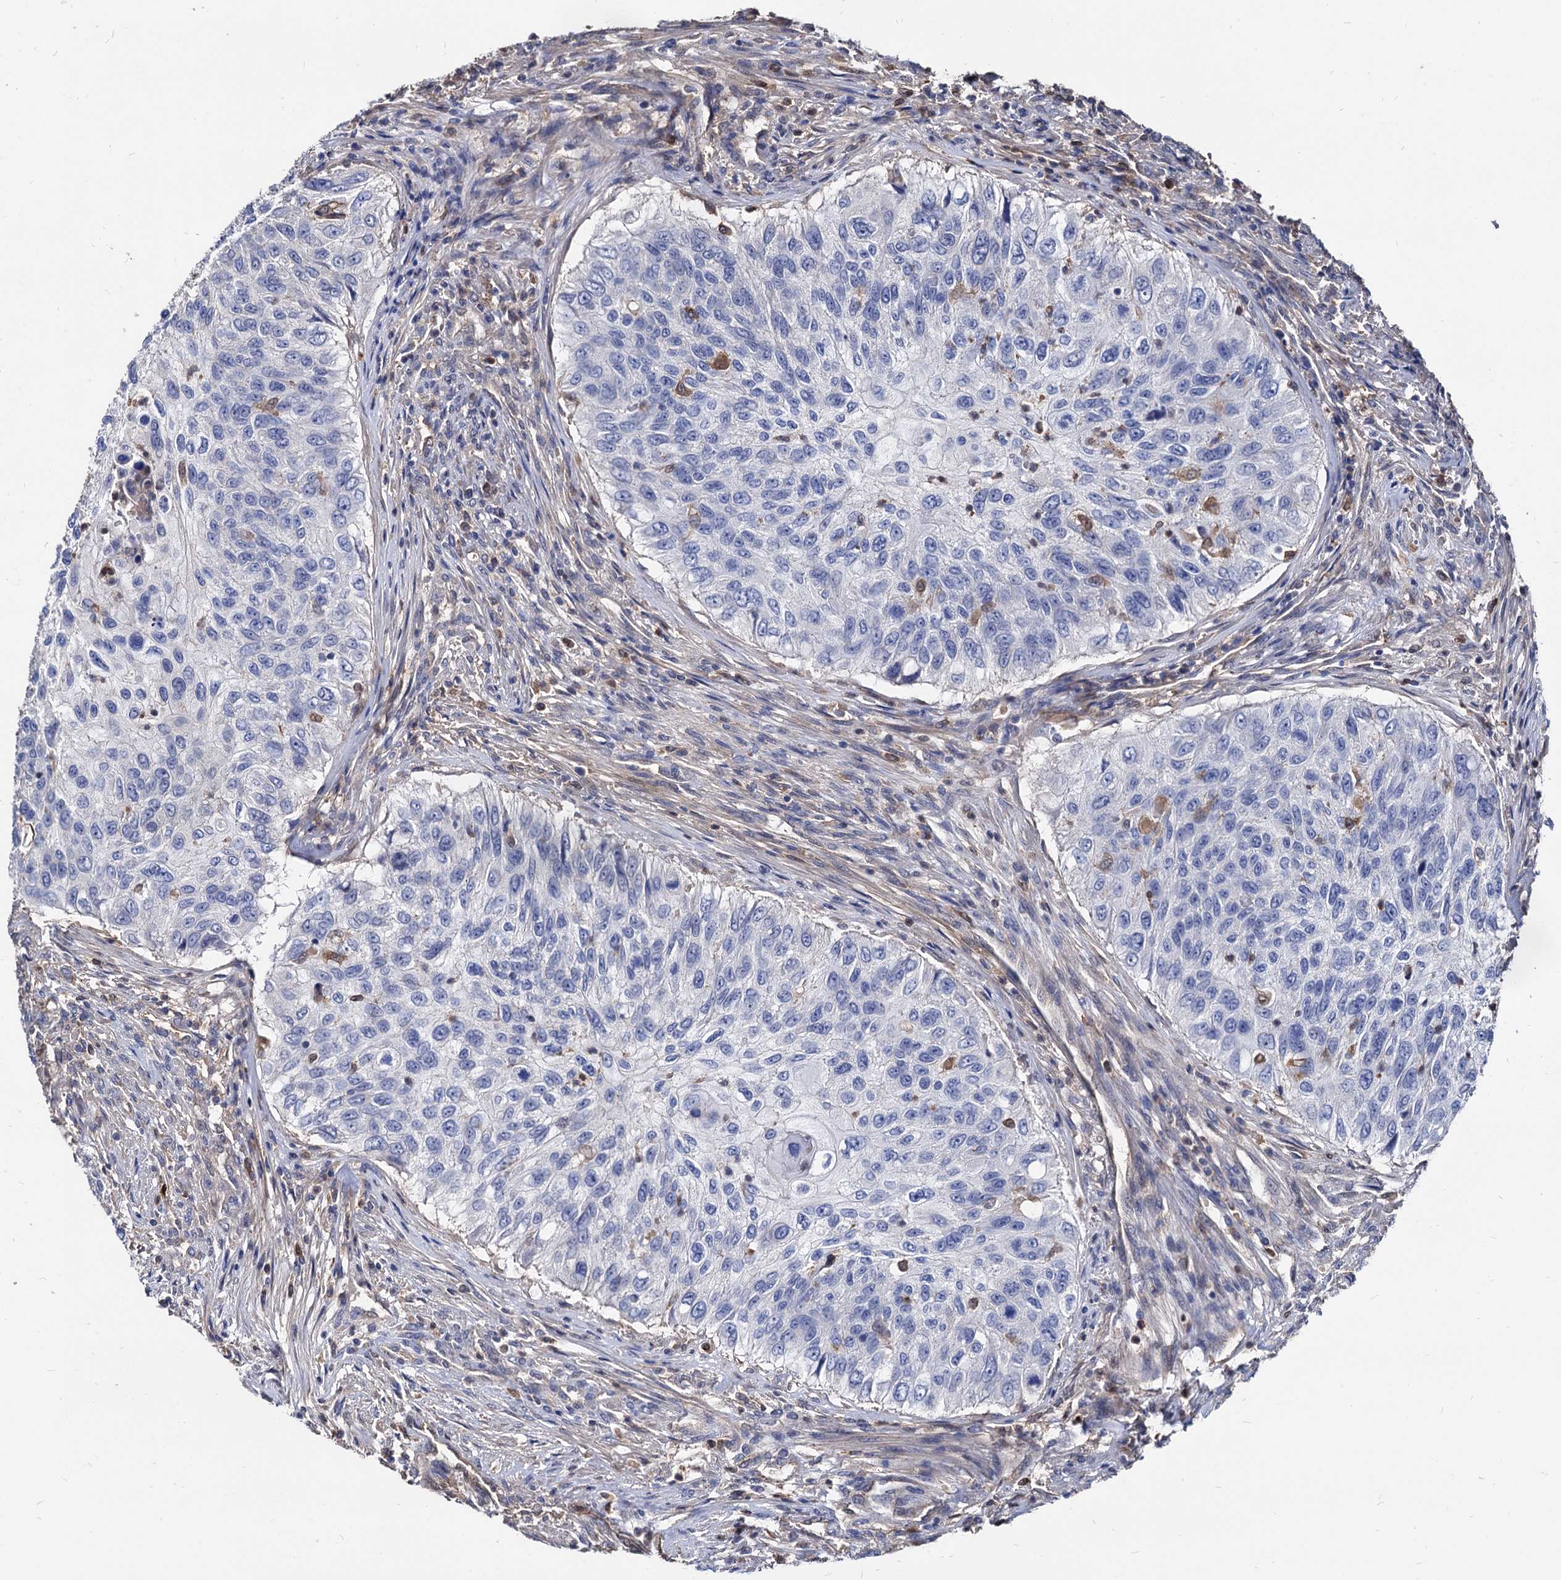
{"staining": {"intensity": "negative", "quantity": "none", "location": "none"}, "tissue": "urothelial cancer", "cell_type": "Tumor cells", "image_type": "cancer", "snomed": [{"axis": "morphology", "description": "Urothelial carcinoma, High grade"}, {"axis": "topography", "description": "Urinary bladder"}], "caption": "An image of human urothelial cancer is negative for staining in tumor cells.", "gene": "CPPED1", "patient": {"sex": "female", "age": 60}}